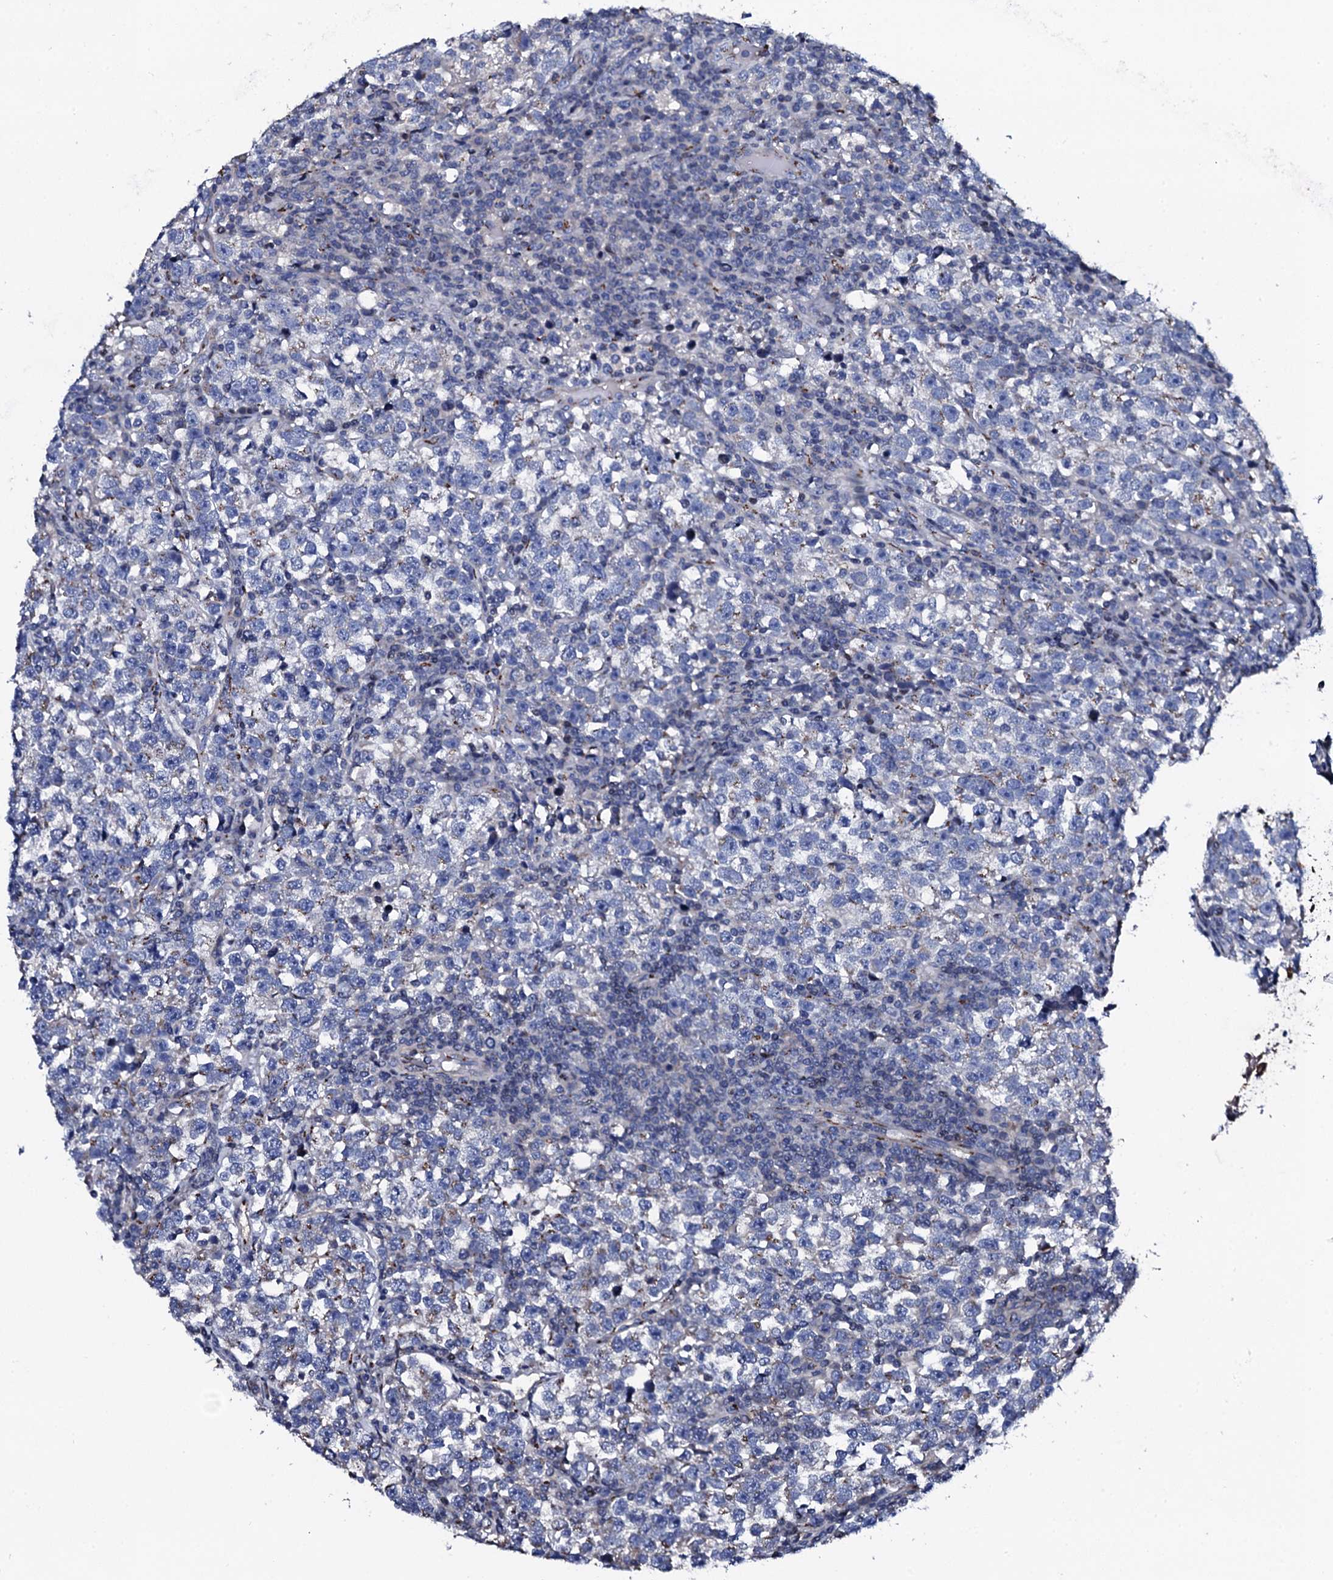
{"staining": {"intensity": "weak", "quantity": "<25%", "location": "cytoplasmic/membranous"}, "tissue": "testis cancer", "cell_type": "Tumor cells", "image_type": "cancer", "snomed": [{"axis": "morphology", "description": "Normal tissue, NOS"}, {"axis": "morphology", "description": "Seminoma, NOS"}, {"axis": "topography", "description": "Testis"}], "caption": "IHC photomicrograph of testis cancer stained for a protein (brown), which reveals no expression in tumor cells.", "gene": "PLET1", "patient": {"sex": "male", "age": 43}}